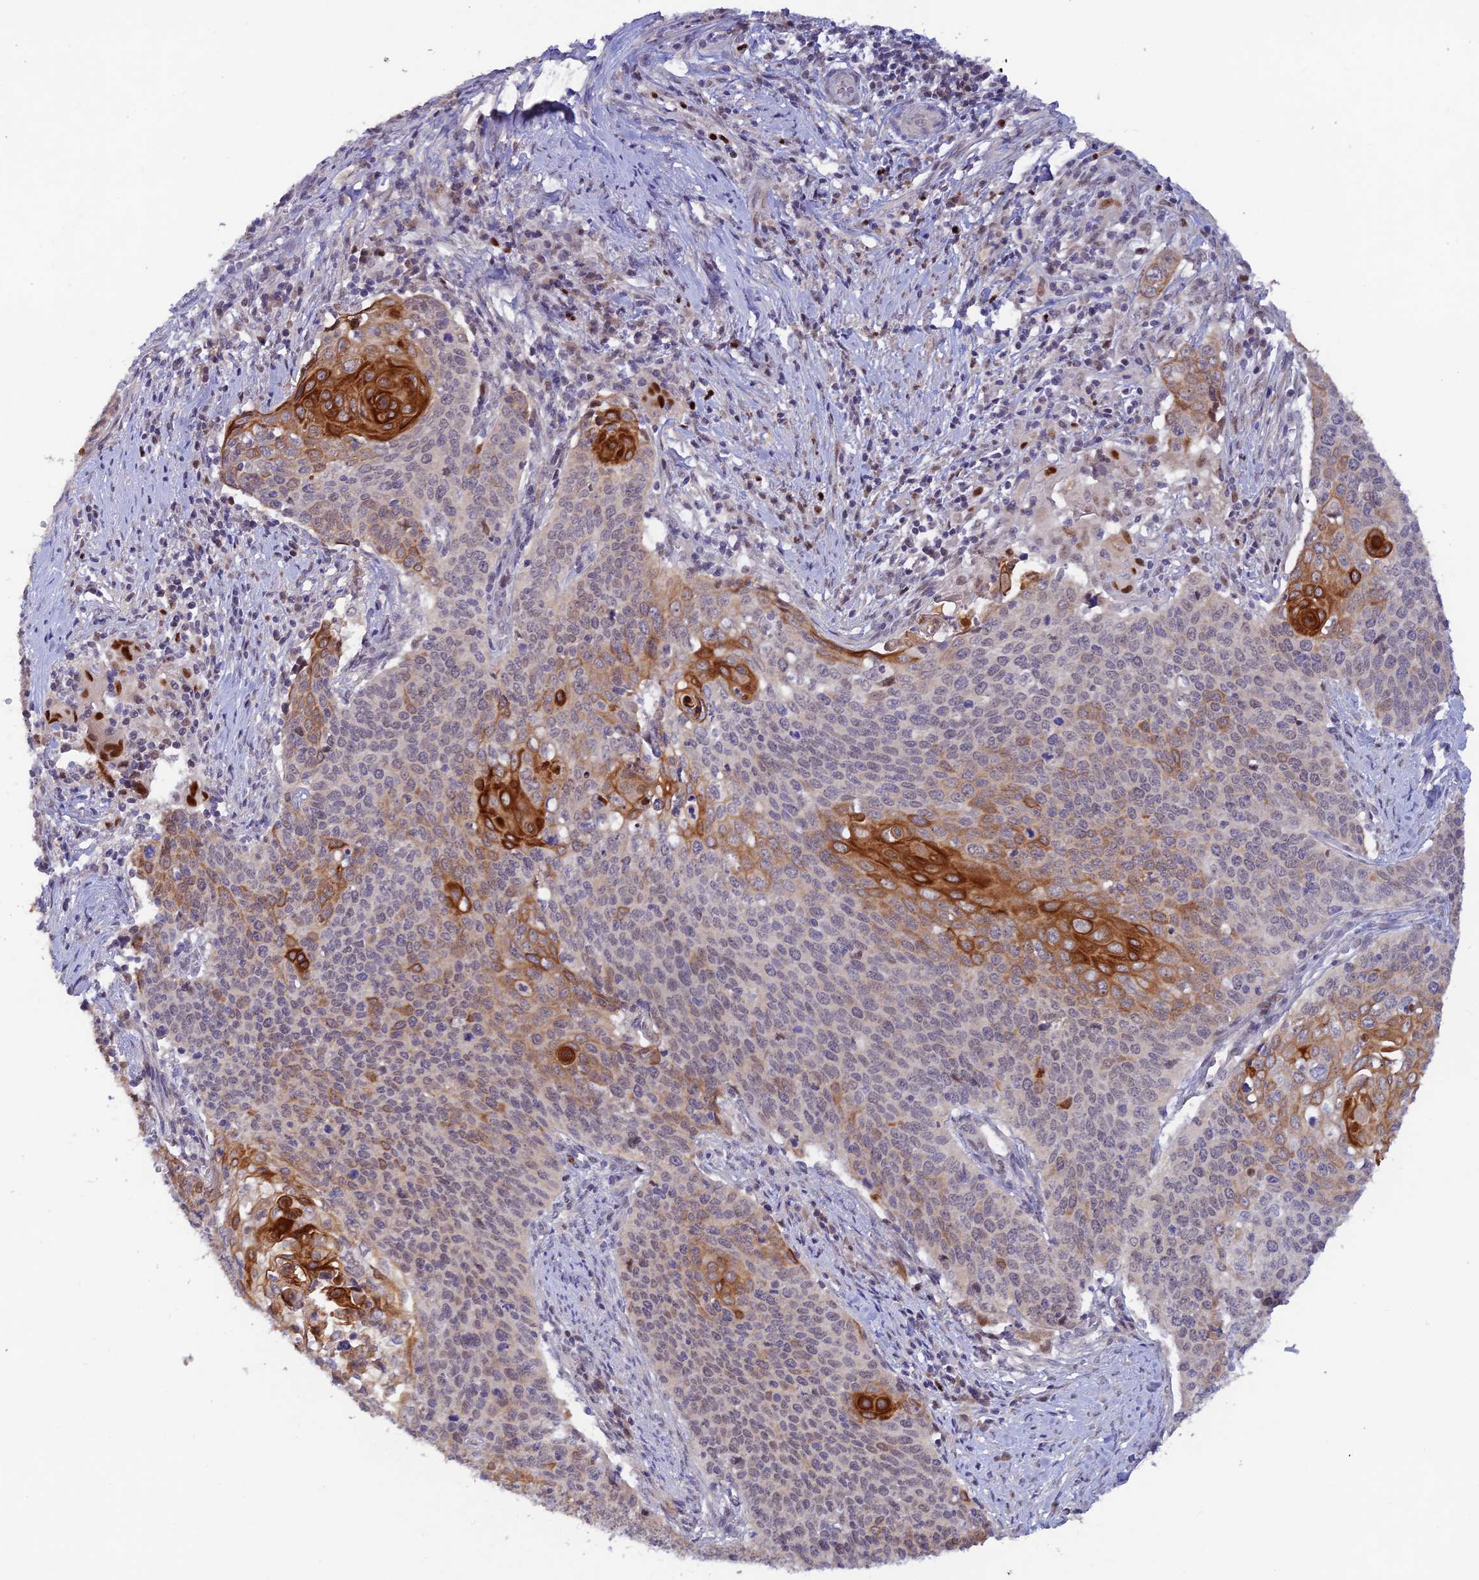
{"staining": {"intensity": "moderate", "quantity": "25%-75%", "location": "cytoplasmic/membranous"}, "tissue": "cervical cancer", "cell_type": "Tumor cells", "image_type": "cancer", "snomed": [{"axis": "morphology", "description": "Squamous cell carcinoma, NOS"}, {"axis": "topography", "description": "Cervix"}], "caption": "An IHC photomicrograph of tumor tissue is shown. Protein staining in brown labels moderate cytoplasmic/membranous positivity in cervical cancer within tumor cells. (IHC, brightfield microscopy, high magnification).", "gene": "FASTKD5", "patient": {"sex": "female", "age": 39}}